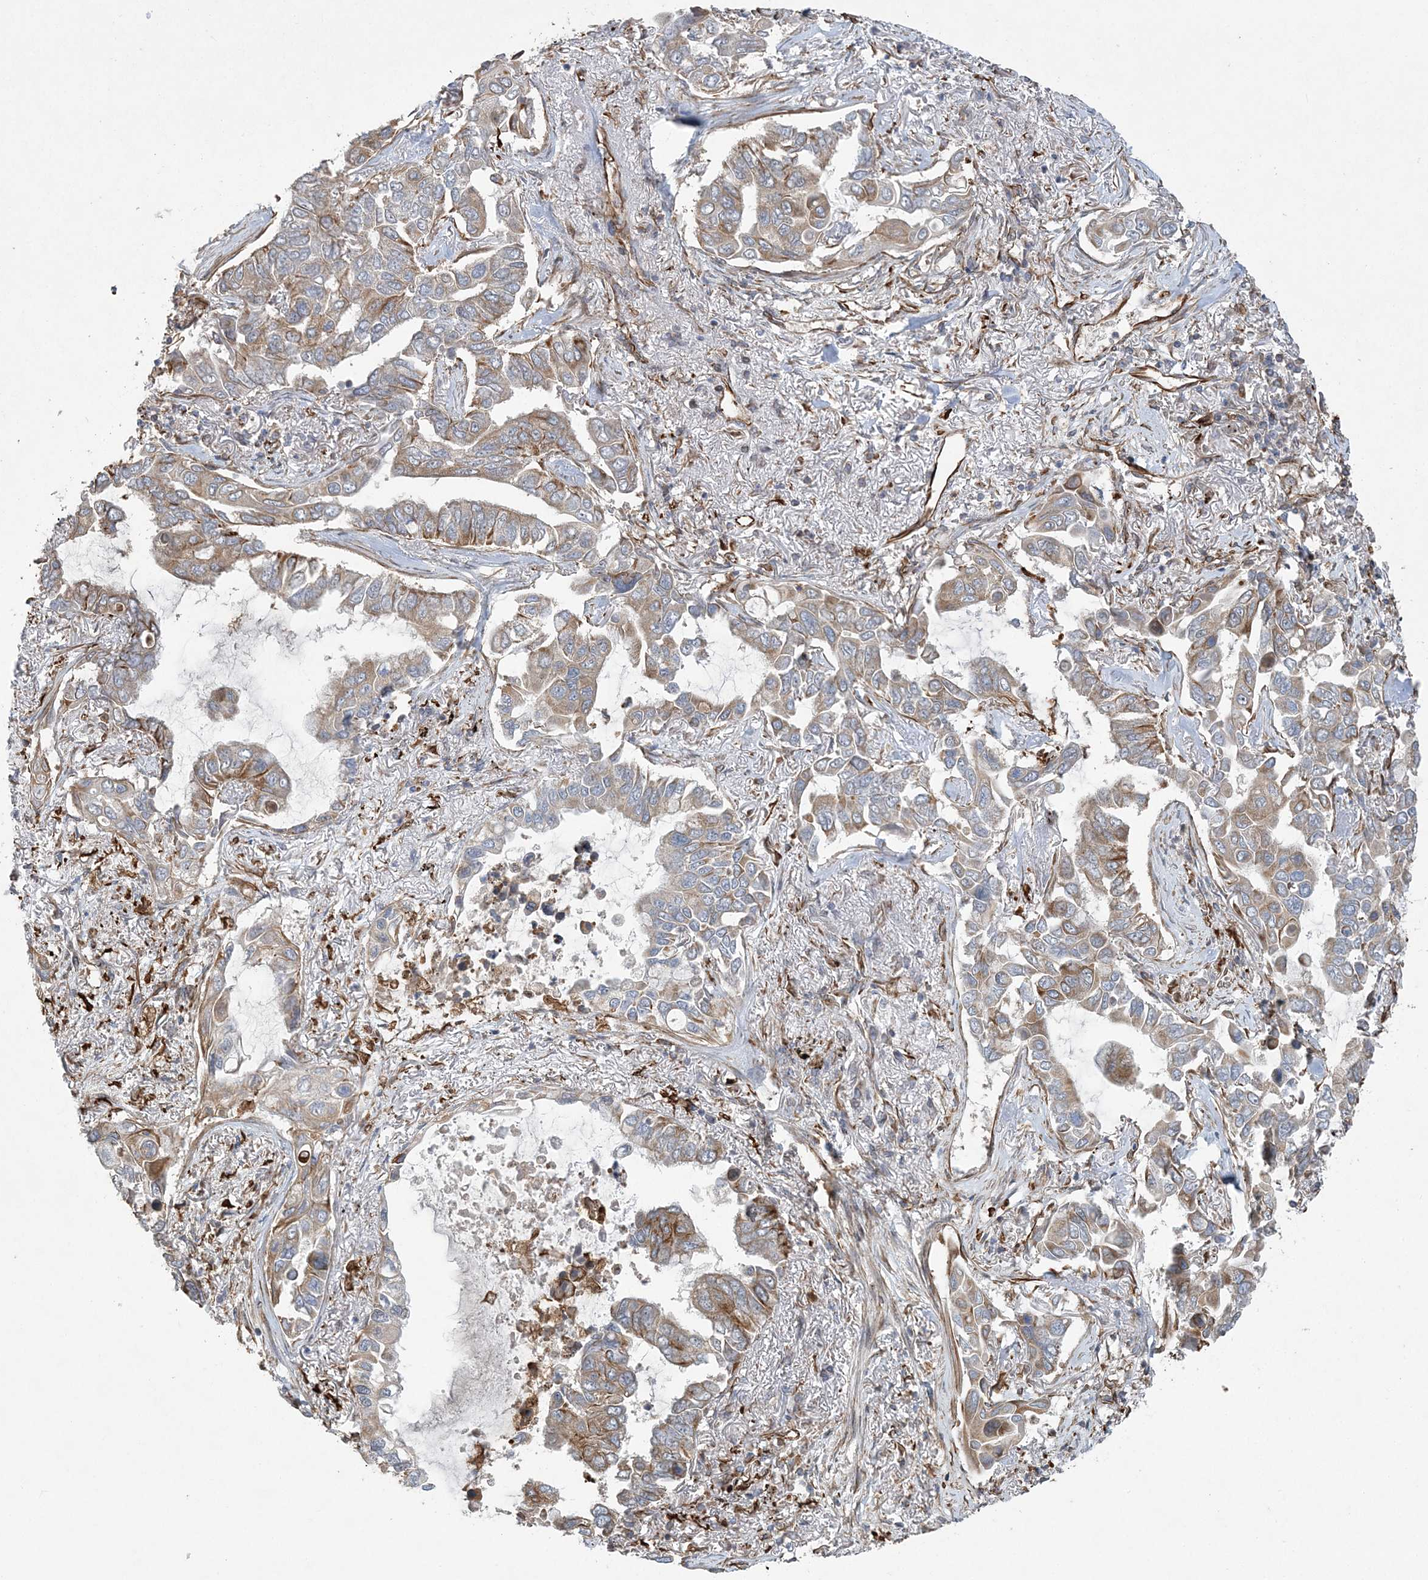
{"staining": {"intensity": "moderate", "quantity": "25%-75%", "location": "cytoplasmic/membranous"}, "tissue": "lung cancer", "cell_type": "Tumor cells", "image_type": "cancer", "snomed": [{"axis": "morphology", "description": "Adenocarcinoma, NOS"}, {"axis": "topography", "description": "Lung"}], "caption": "DAB immunohistochemical staining of human lung adenocarcinoma displays moderate cytoplasmic/membranous protein expression in approximately 25%-75% of tumor cells.", "gene": "FAM114A2", "patient": {"sex": "male", "age": 64}}